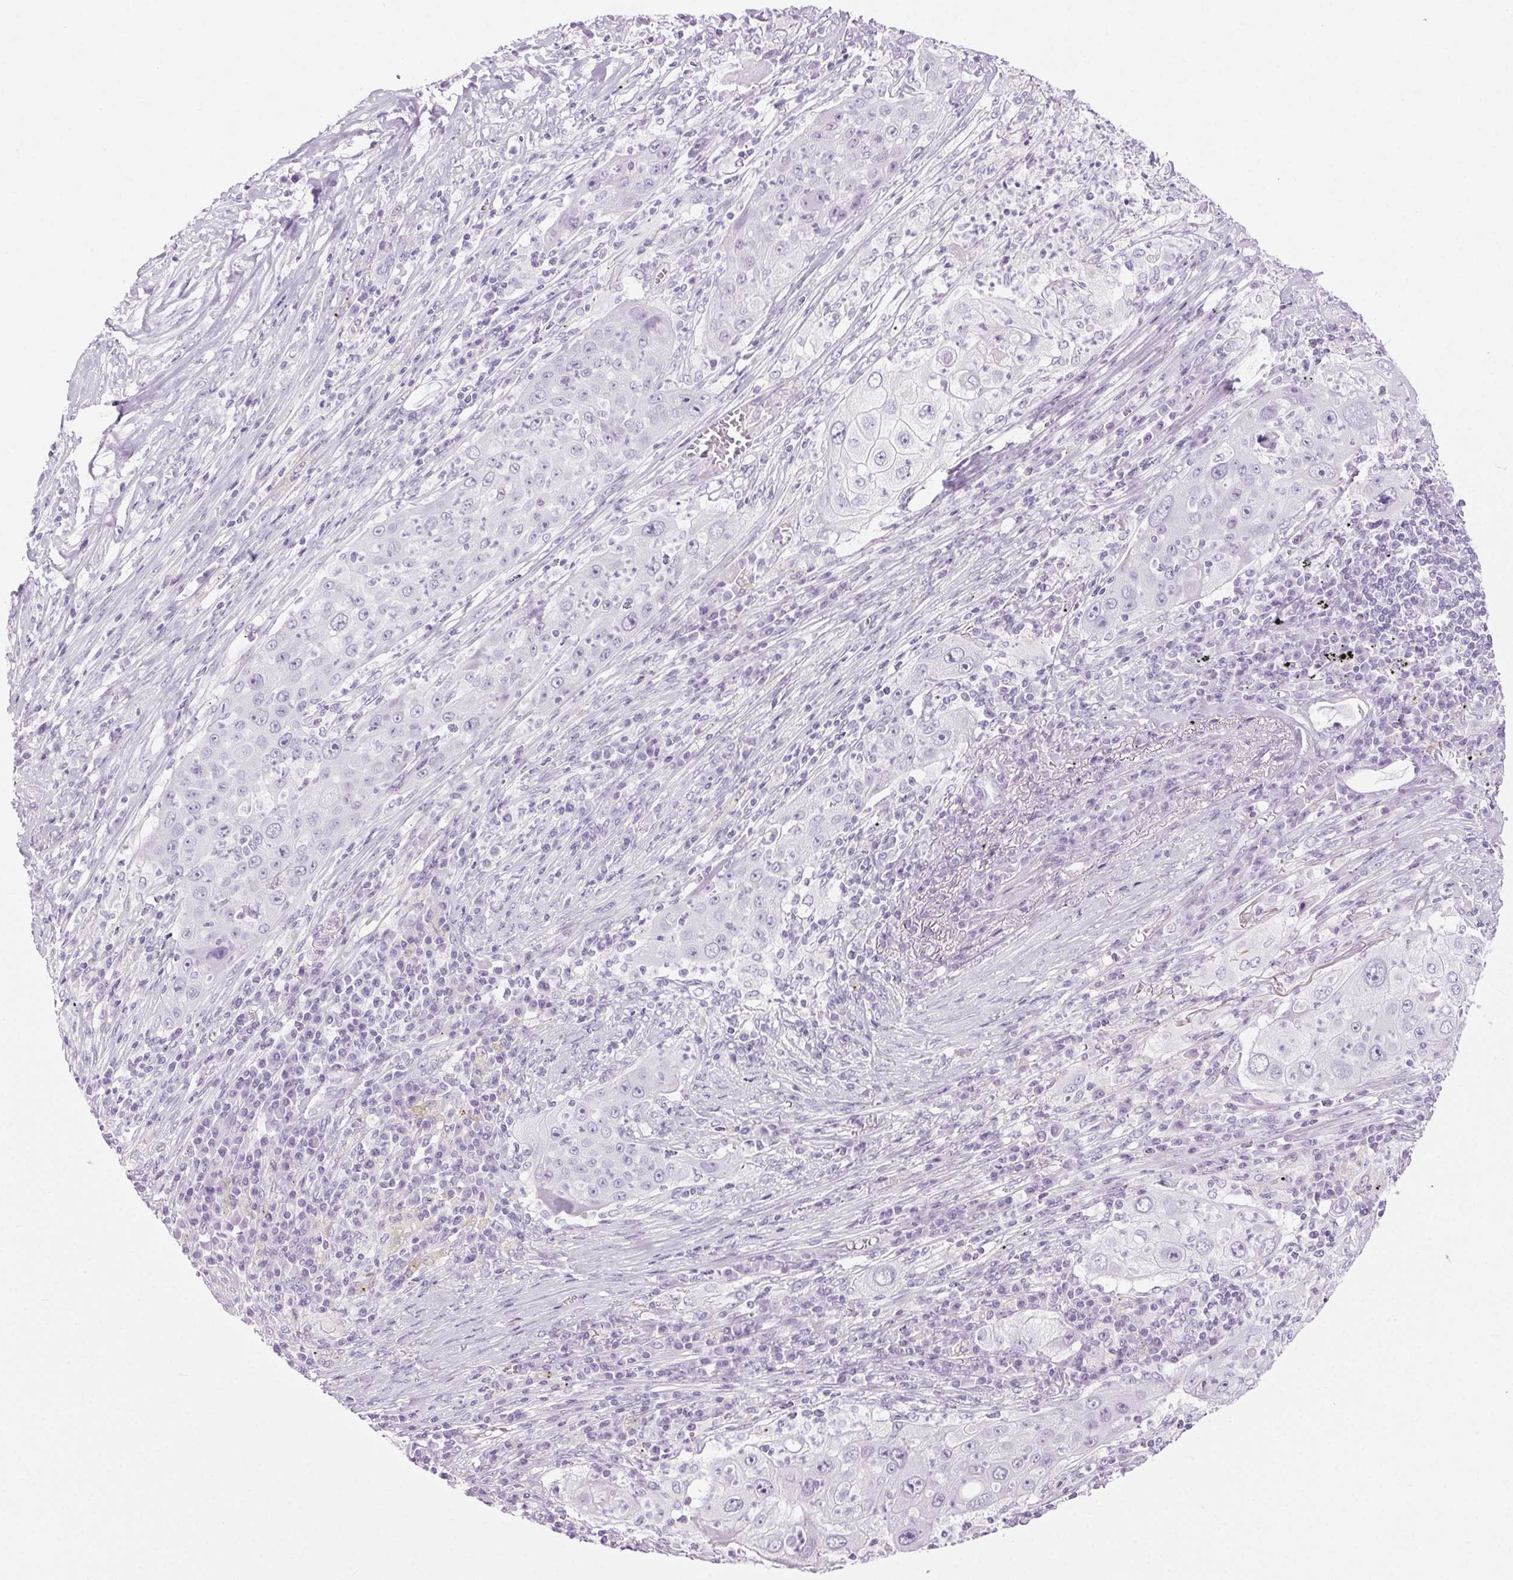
{"staining": {"intensity": "negative", "quantity": "none", "location": "none"}, "tissue": "lung cancer", "cell_type": "Tumor cells", "image_type": "cancer", "snomed": [{"axis": "morphology", "description": "Squamous cell carcinoma, NOS"}, {"axis": "topography", "description": "Lung"}], "caption": "High power microscopy micrograph of an immunohistochemistry photomicrograph of lung cancer, revealing no significant positivity in tumor cells.", "gene": "BEND2", "patient": {"sex": "female", "age": 59}}